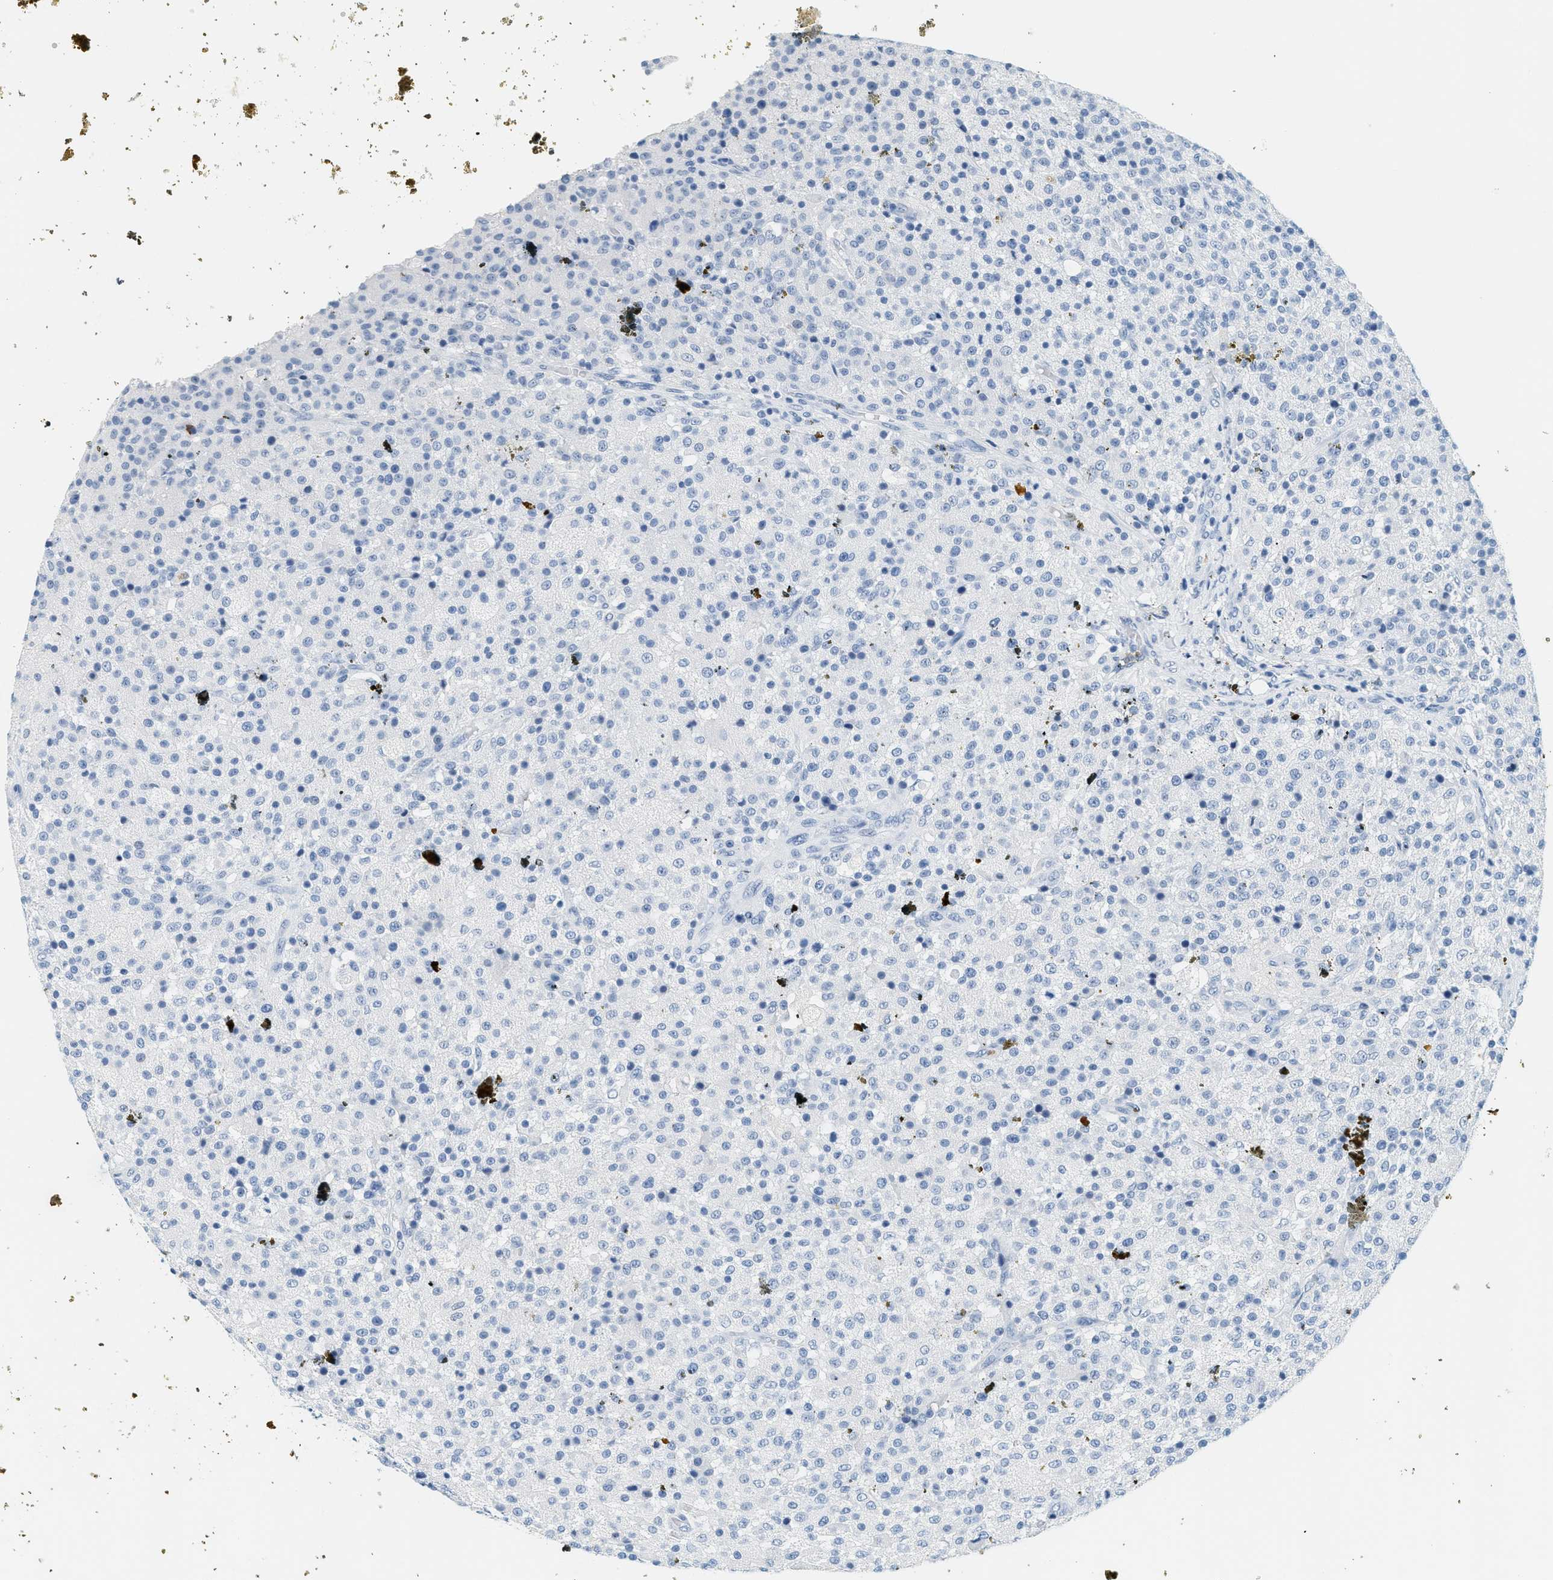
{"staining": {"intensity": "negative", "quantity": "none", "location": "none"}, "tissue": "testis cancer", "cell_type": "Tumor cells", "image_type": "cancer", "snomed": [{"axis": "morphology", "description": "Seminoma, NOS"}, {"axis": "topography", "description": "Testis"}], "caption": "A high-resolution micrograph shows immunohistochemistry (IHC) staining of testis cancer, which reveals no significant staining in tumor cells.", "gene": "LCN2", "patient": {"sex": "male", "age": 59}}